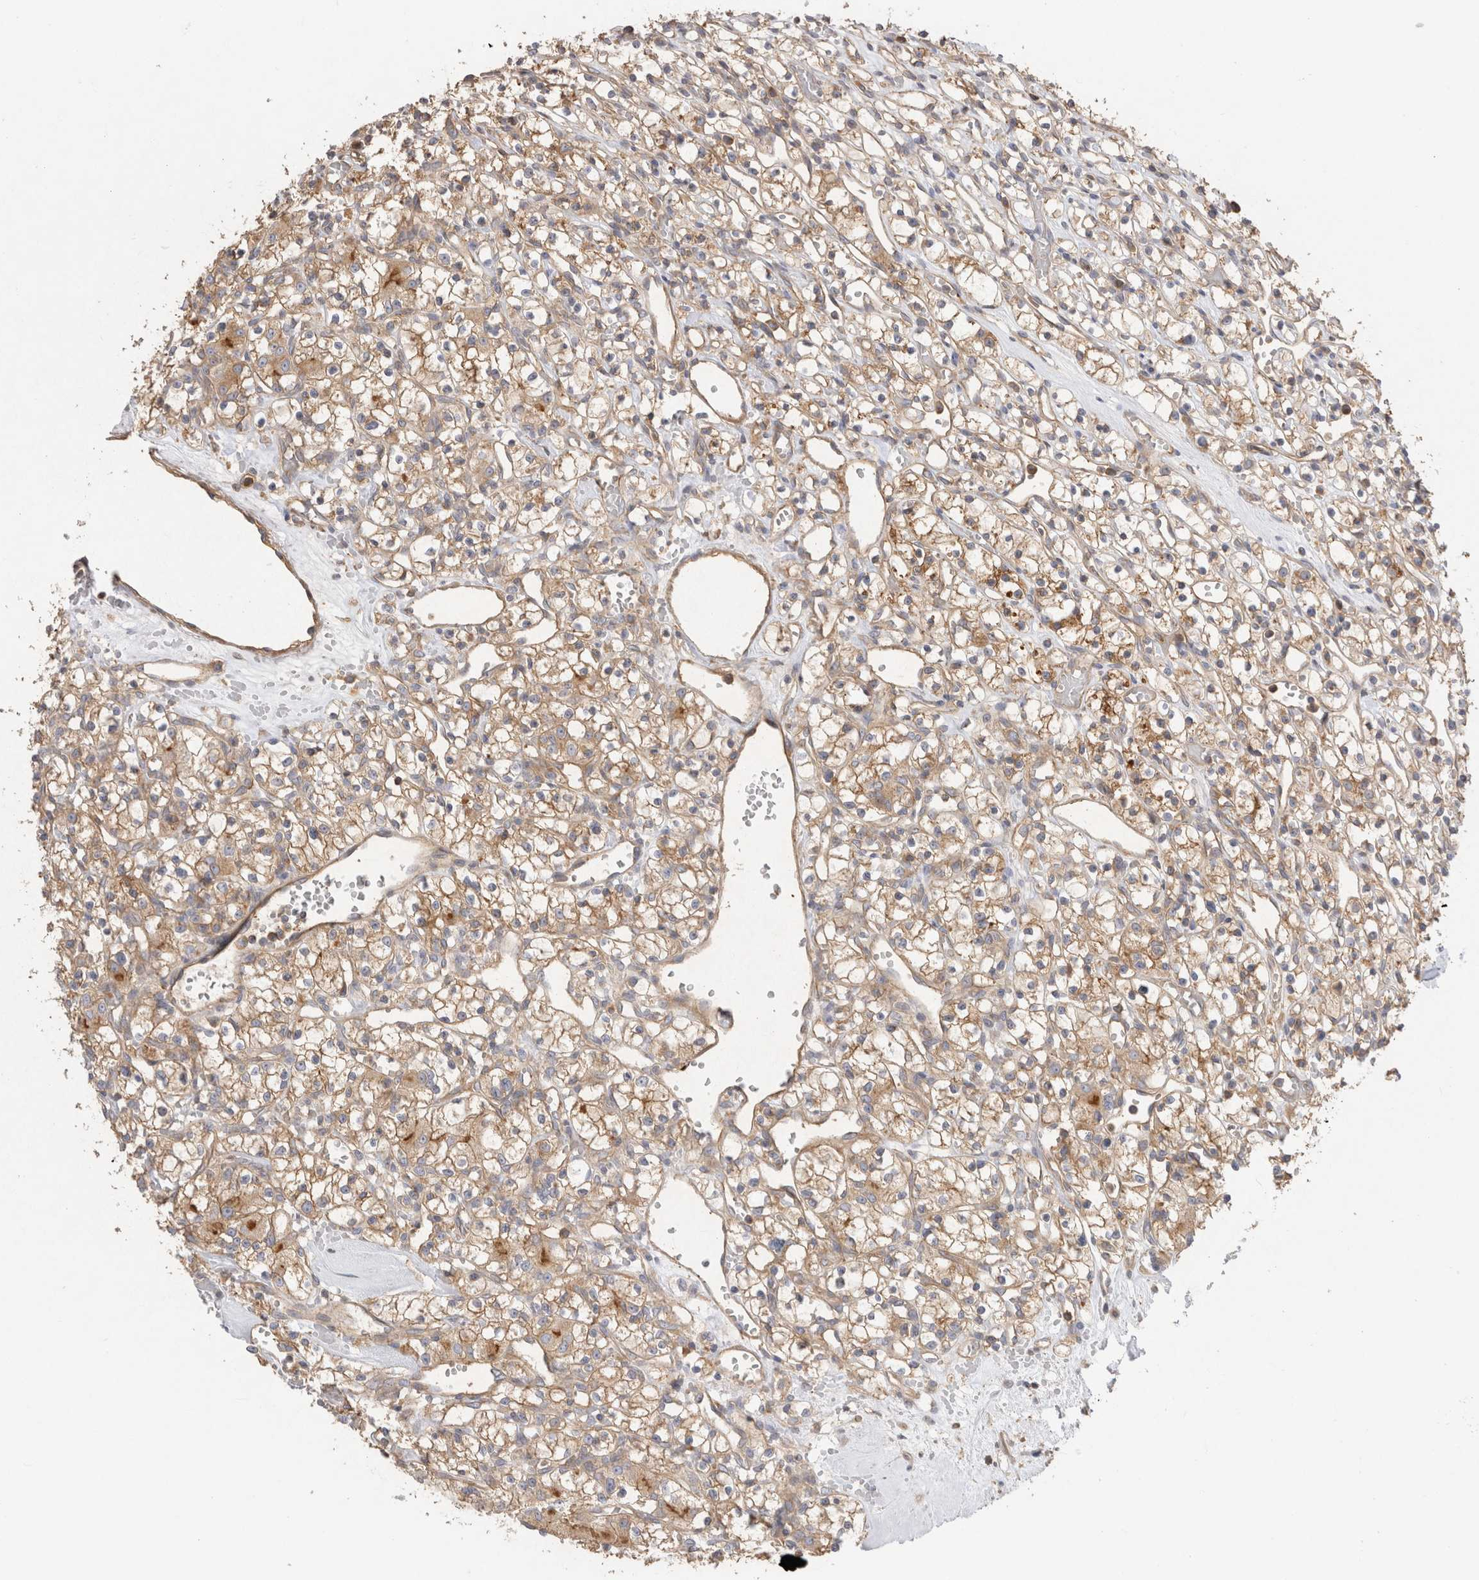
{"staining": {"intensity": "weak", "quantity": ">75%", "location": "cytoplasmic/membranous"}, "tissue": "renal cancer", "cell_type": "Tumor cells", "image_type": "cancer", "snomed": [{"axis": "morphology", "description": "Adenocarcinoma, NOS"}, {"axis": "topography", "description": "Kidney"}], "caption": "Renal adenocarcinoma stained with immunohistochemistry (IHC) demonstrates weak cytoplasmic/membranous expression in approximately >75% of tumor cells.", "gene": "CHMP6", "patient": {"sex": "female", "age": 59}}